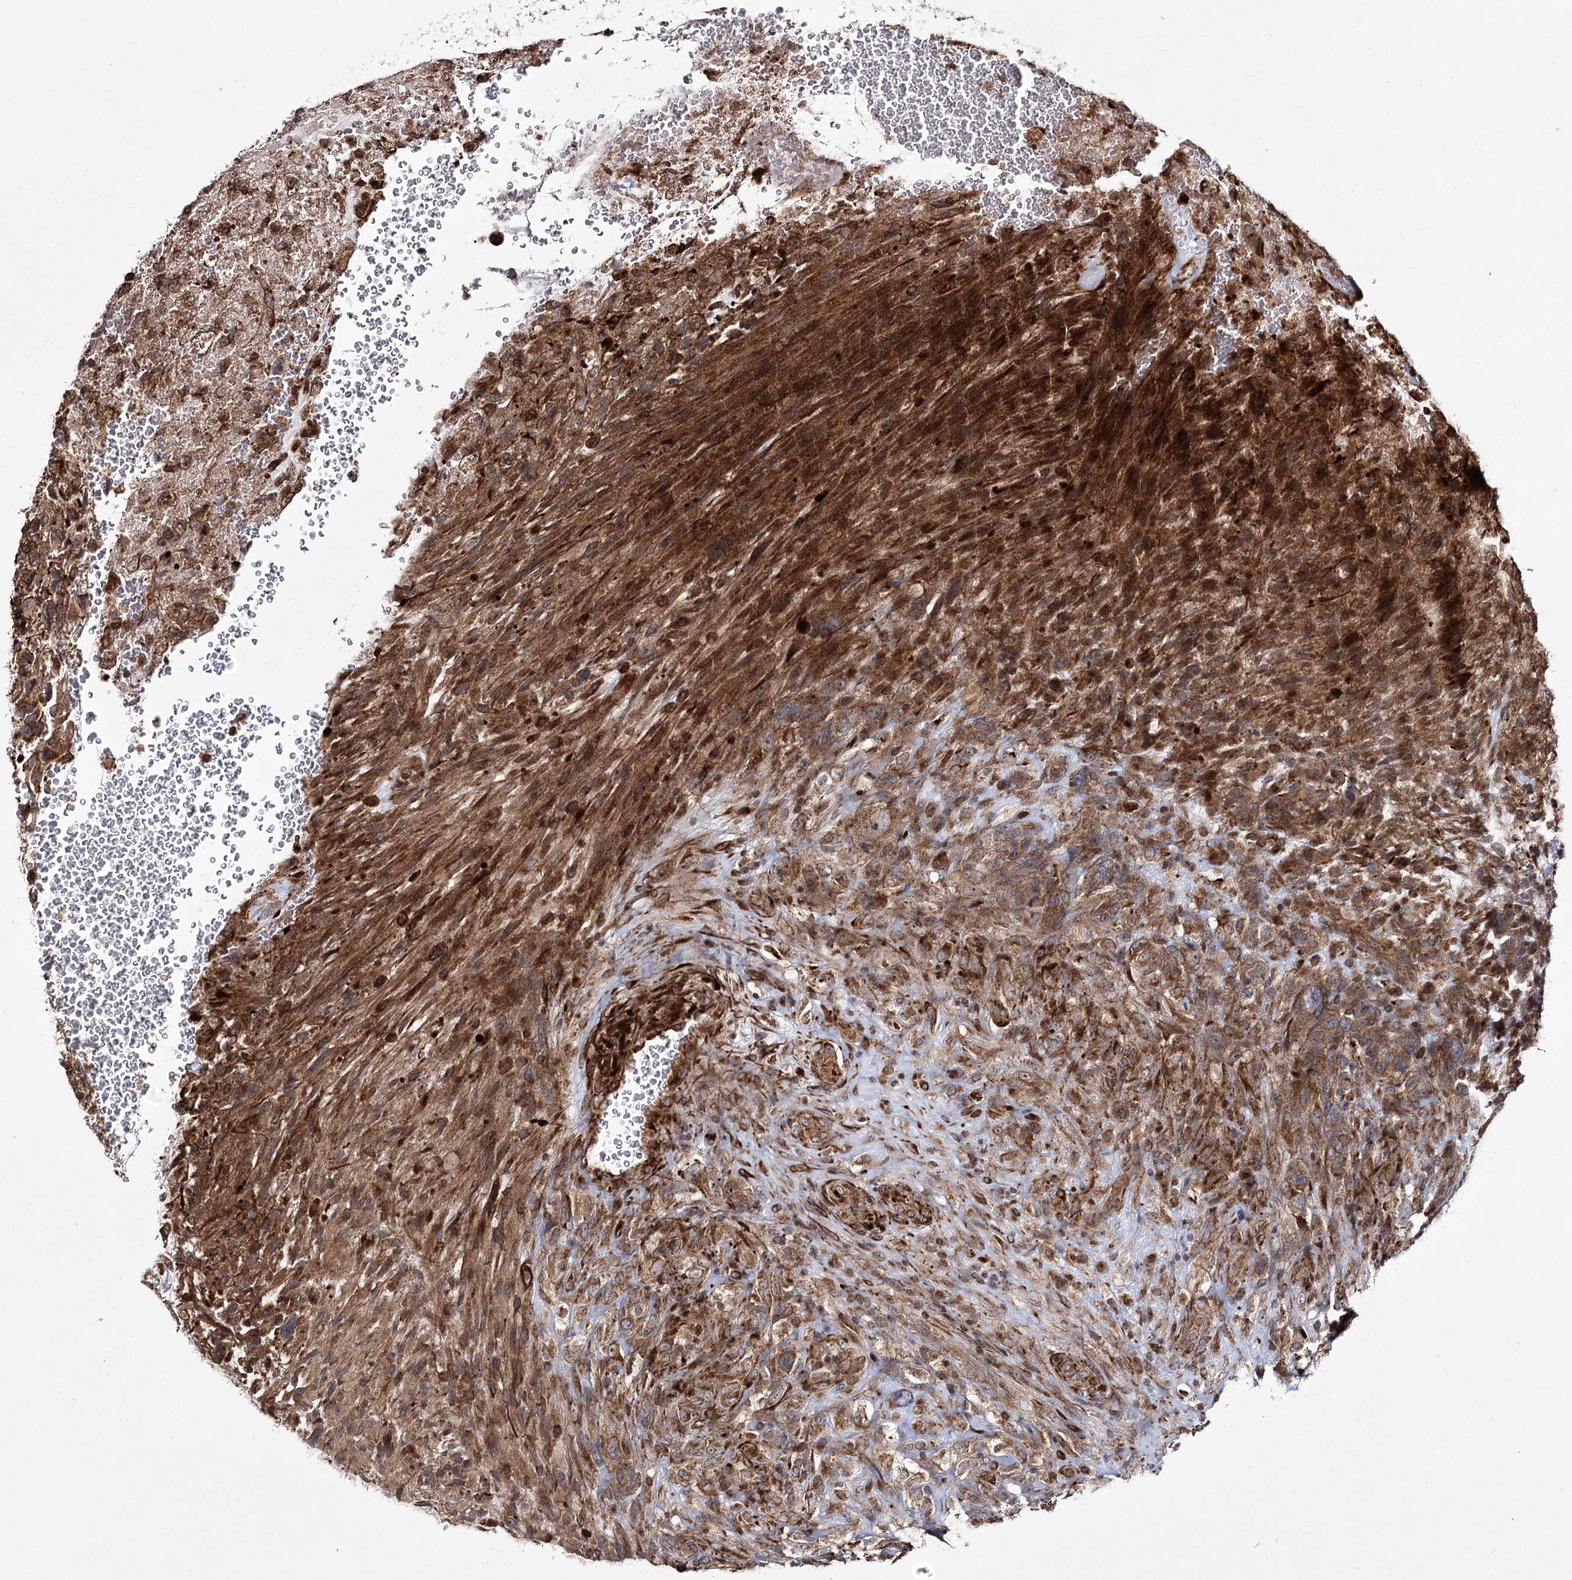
{"staining": {"intensity": "moderate", "quantity": ">75%", "location": "cytoplasmic/membranous"}, "tissue": "glioma", "cell_type": "Tumor cells", "image_type": "cancer", "snomed": [{"axis": "morphology", "description": "Glioma, malignant, High grade"}, {"axis": "topography", "description": "Brain"}], "caption": "The immunohistochemical stain shows moderate cytoplasmic/membranous positivity in tumor cells of malignant high-grade glioma tissue.", "gene": "HECTD2", "patient": {"sex": "male", "age": 61}}